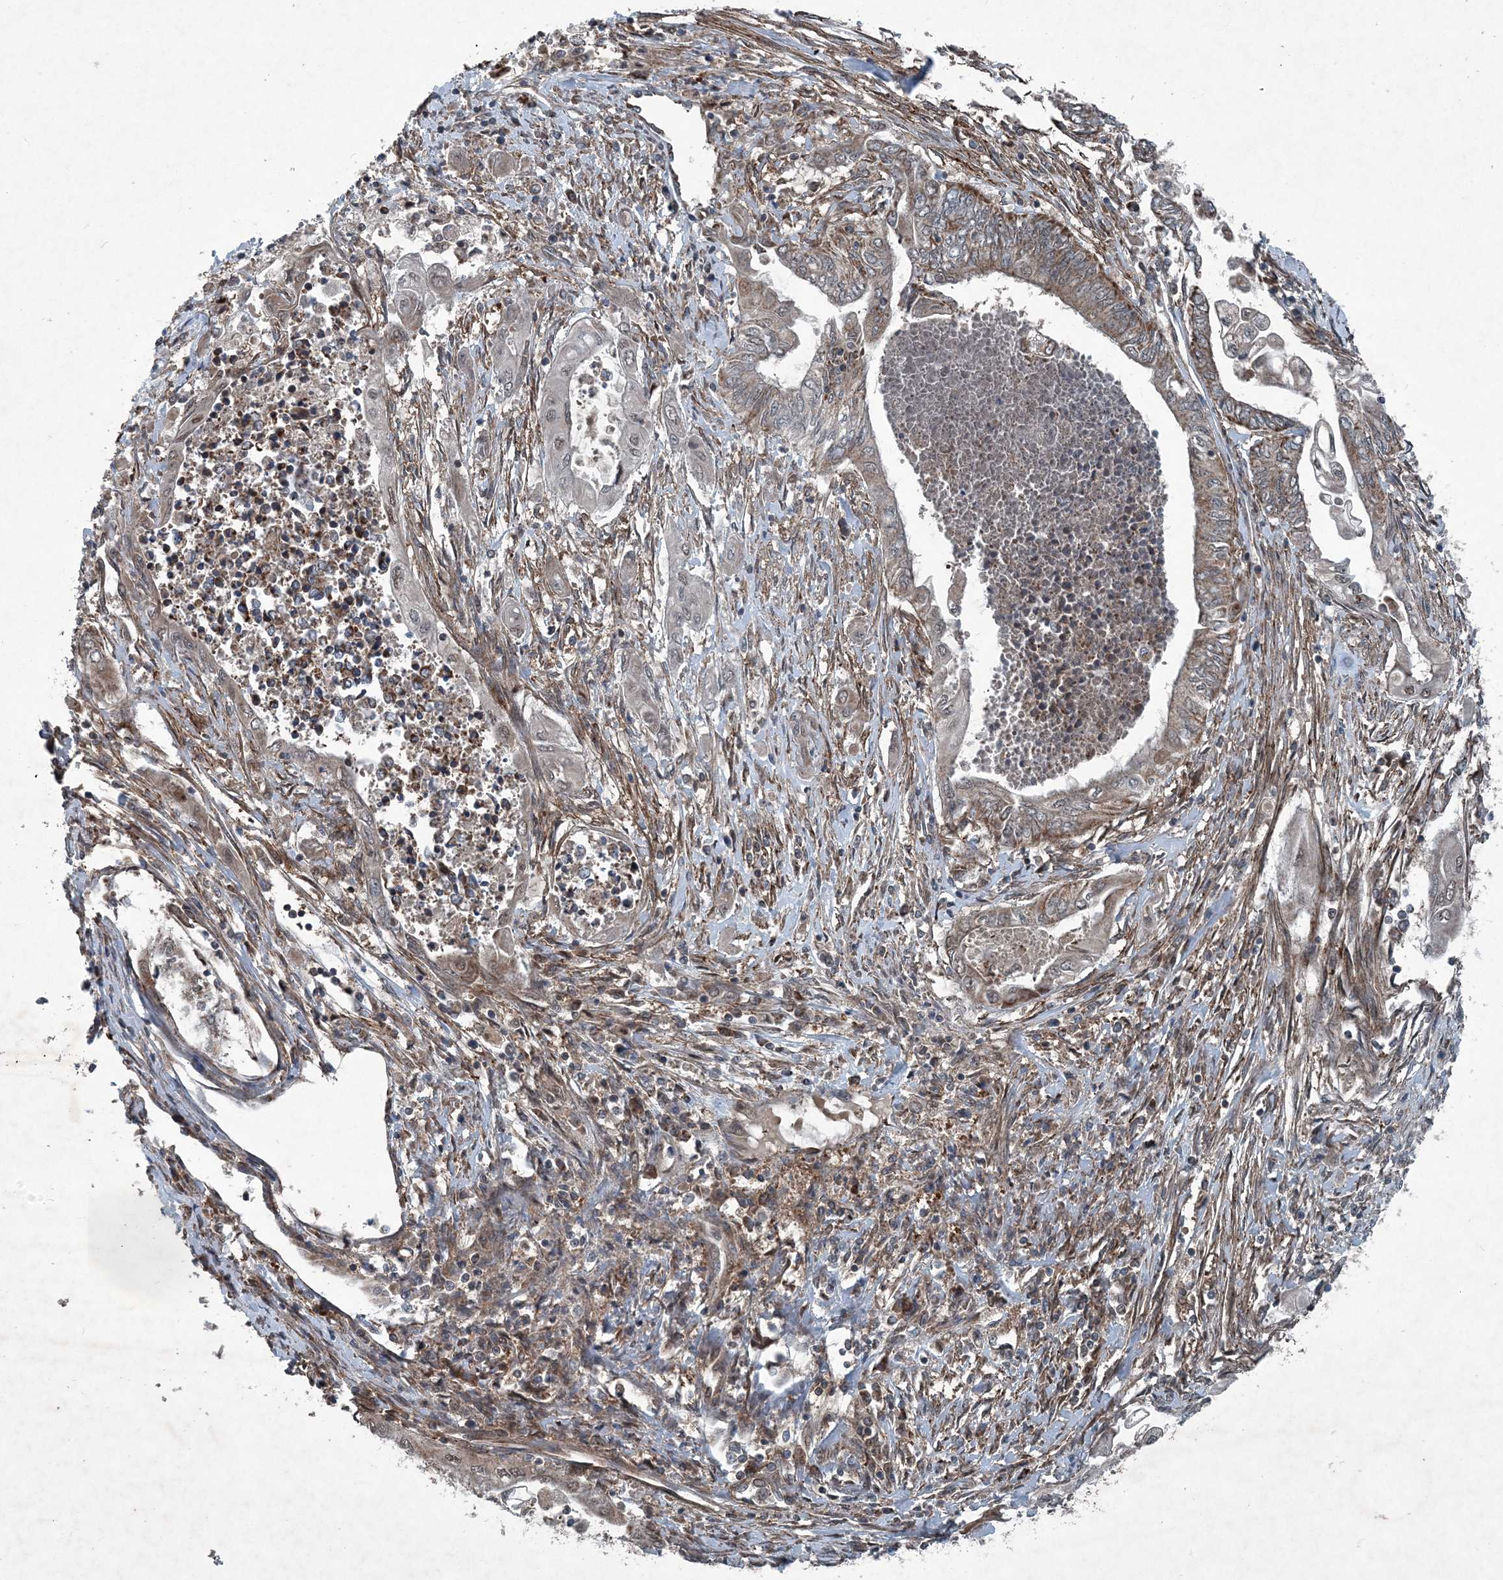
{"staining": {"intensity": "moderate", "quantity": ">75%", "location": "cytoplasmic/membranous"}, "tissue": "endometrial cancer", "cell_type": "Tumor cells", "image_type": "cancer", "snomed": [{"axis": "morphology", "description": "Adenocarcinoma, NOS"}, {"axis": "topography", "description": "Uterus"}, {"axis": "topography", "description": "Endometrium"}], "caption": "Tumor cells exhibit moderate cytoplasmic/membranous expression in about >75% of cells in endometrial adenocarcinoma.", "gene": "NDUFA2", "patient": {"sex": "female", "age": 70}}